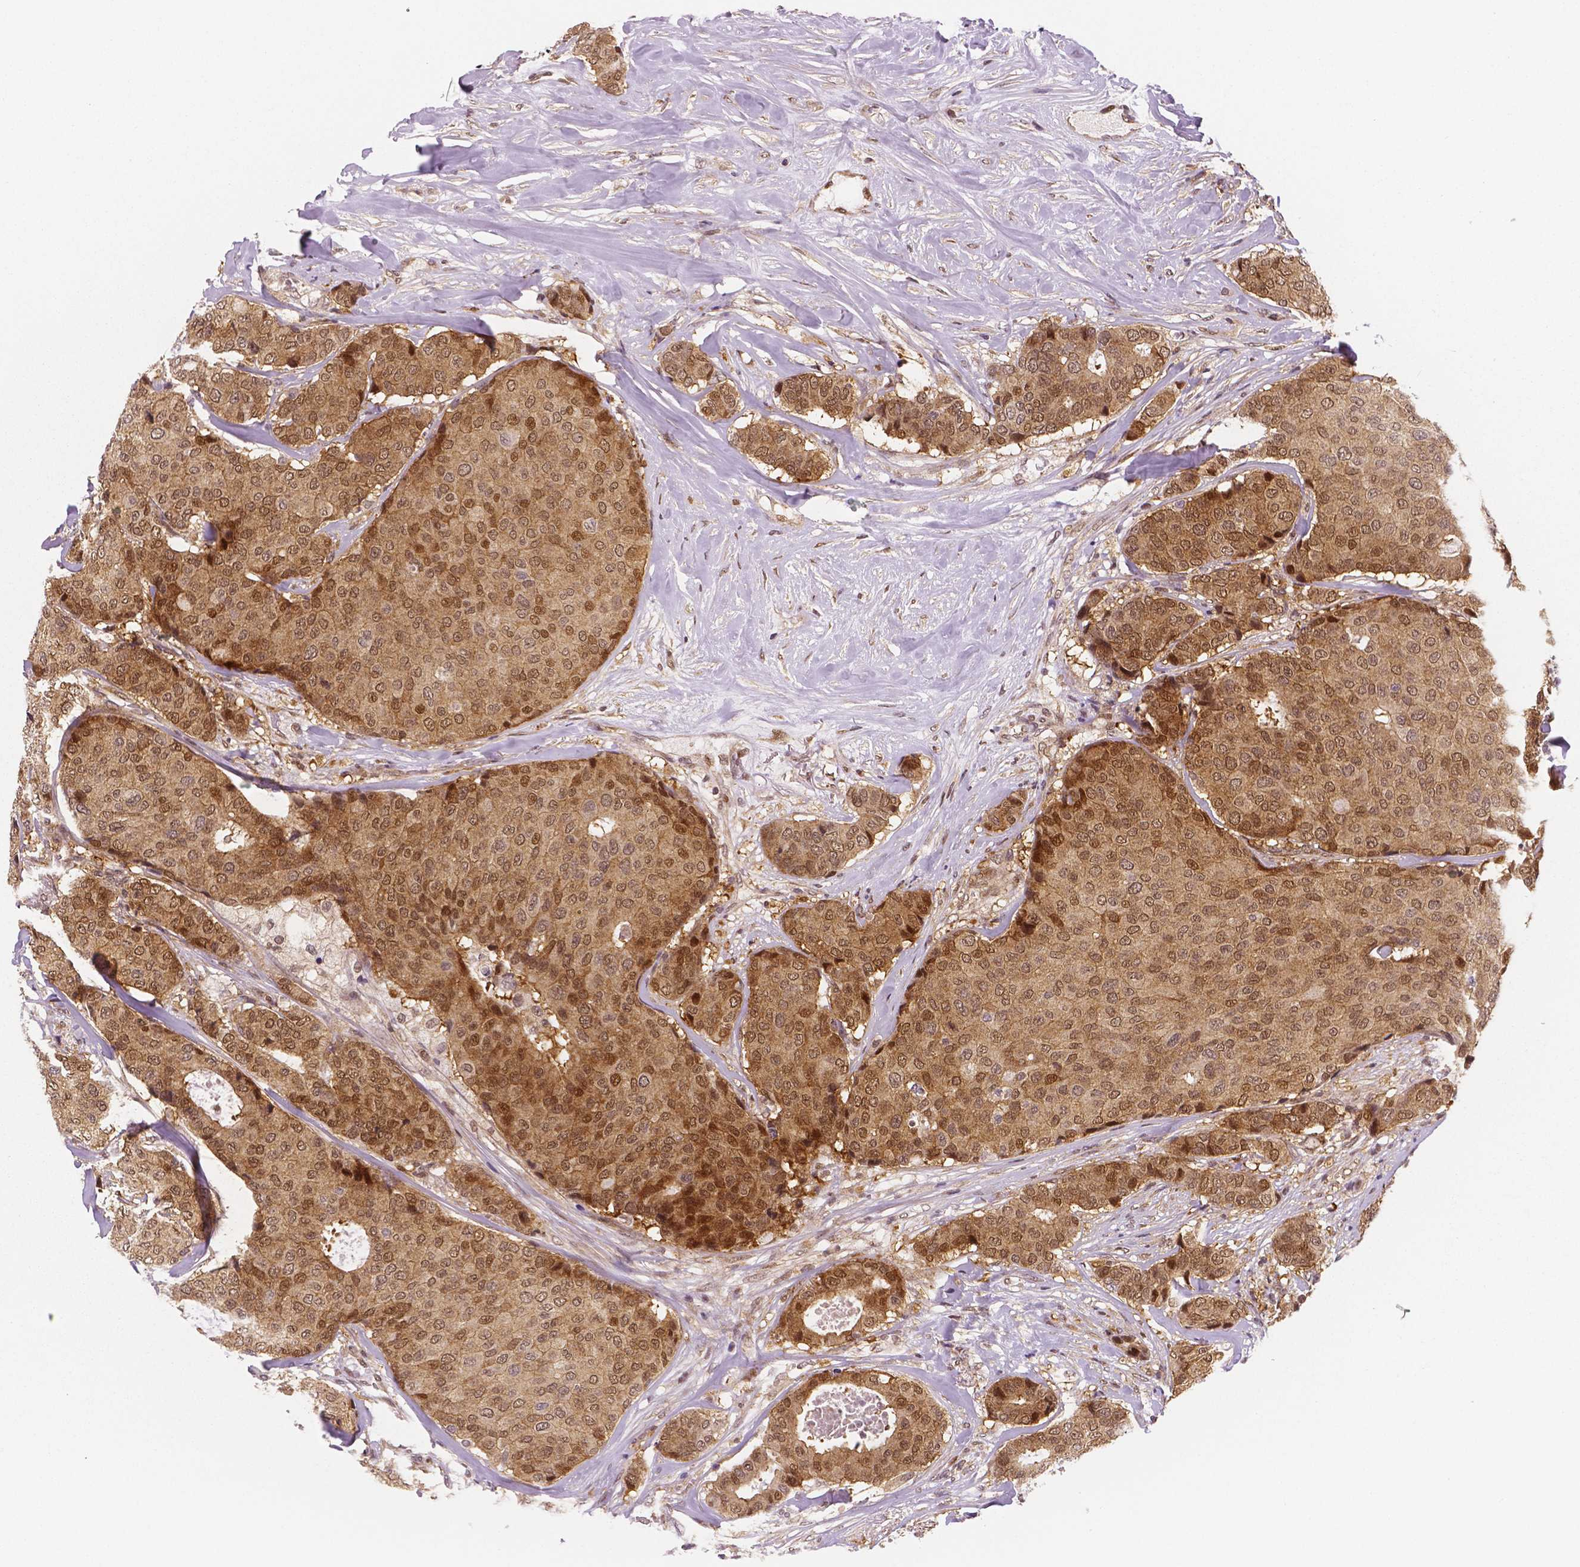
{"staining": {"intensity": "moderate", "quantity": ">75%", "location": "cytoplasmic/membranous,nuclear"}, "tissue": "breast cancer", "cell_type": "Tumor cells", "image_type": "cancer", "snomed": [{"axis": "morphology", "description": "Duct carcinoma"}, {"axis": "topography", "description": "Breast"}], "caption": "IHC image of neoplastic tissue: invasive ductal carcinoma (breast) stained using immunohistochemistry reveals medium levels of moderate protein expression localized specifically in the cytoplasmic/membranous and nuclear of tumor cells, appearing as a cytoplasmic/membranous and nuclear brown color.", "gene": "STAT3", "patient": {"sex": "female", "age": 75}}